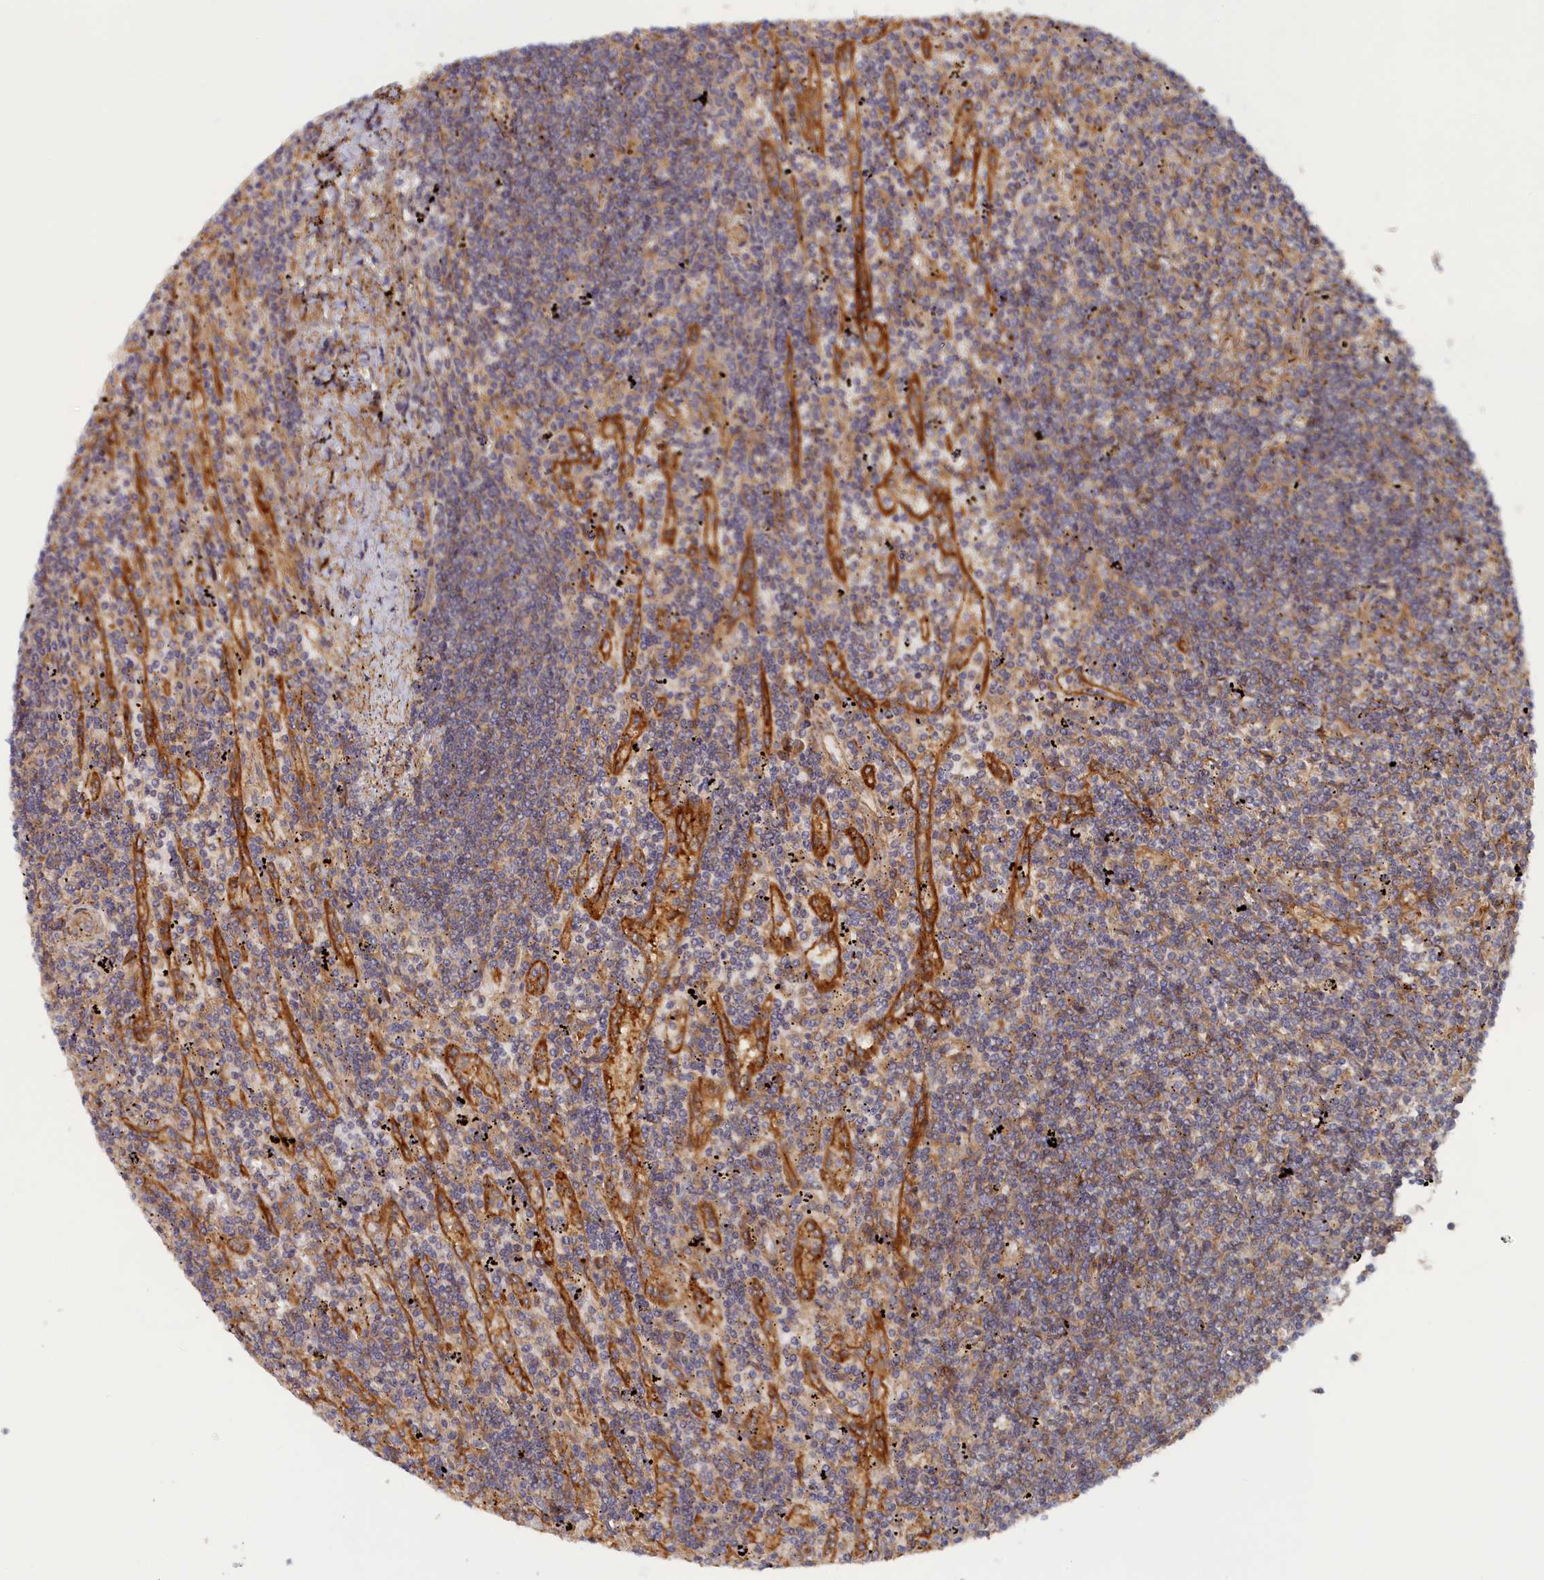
{"staining": {"intensity": "negative", "quantity": "none", "location": "none"}, "tissue": "lymphoma", "cell_type": "Tumor cells", "image_type": "cancer", "snomed": [{"axis": "morphology", "description": "Malignant lymphoma, non-Hodgkin's type, Low grade"}, {"axis": "topography", "description": "Spleen"}], "caption": "Image shows no protein staining in tumor cells of lymphoma tissue.", "gene": "TMEM196", "patient": {"sex": "male", "age": 76}}